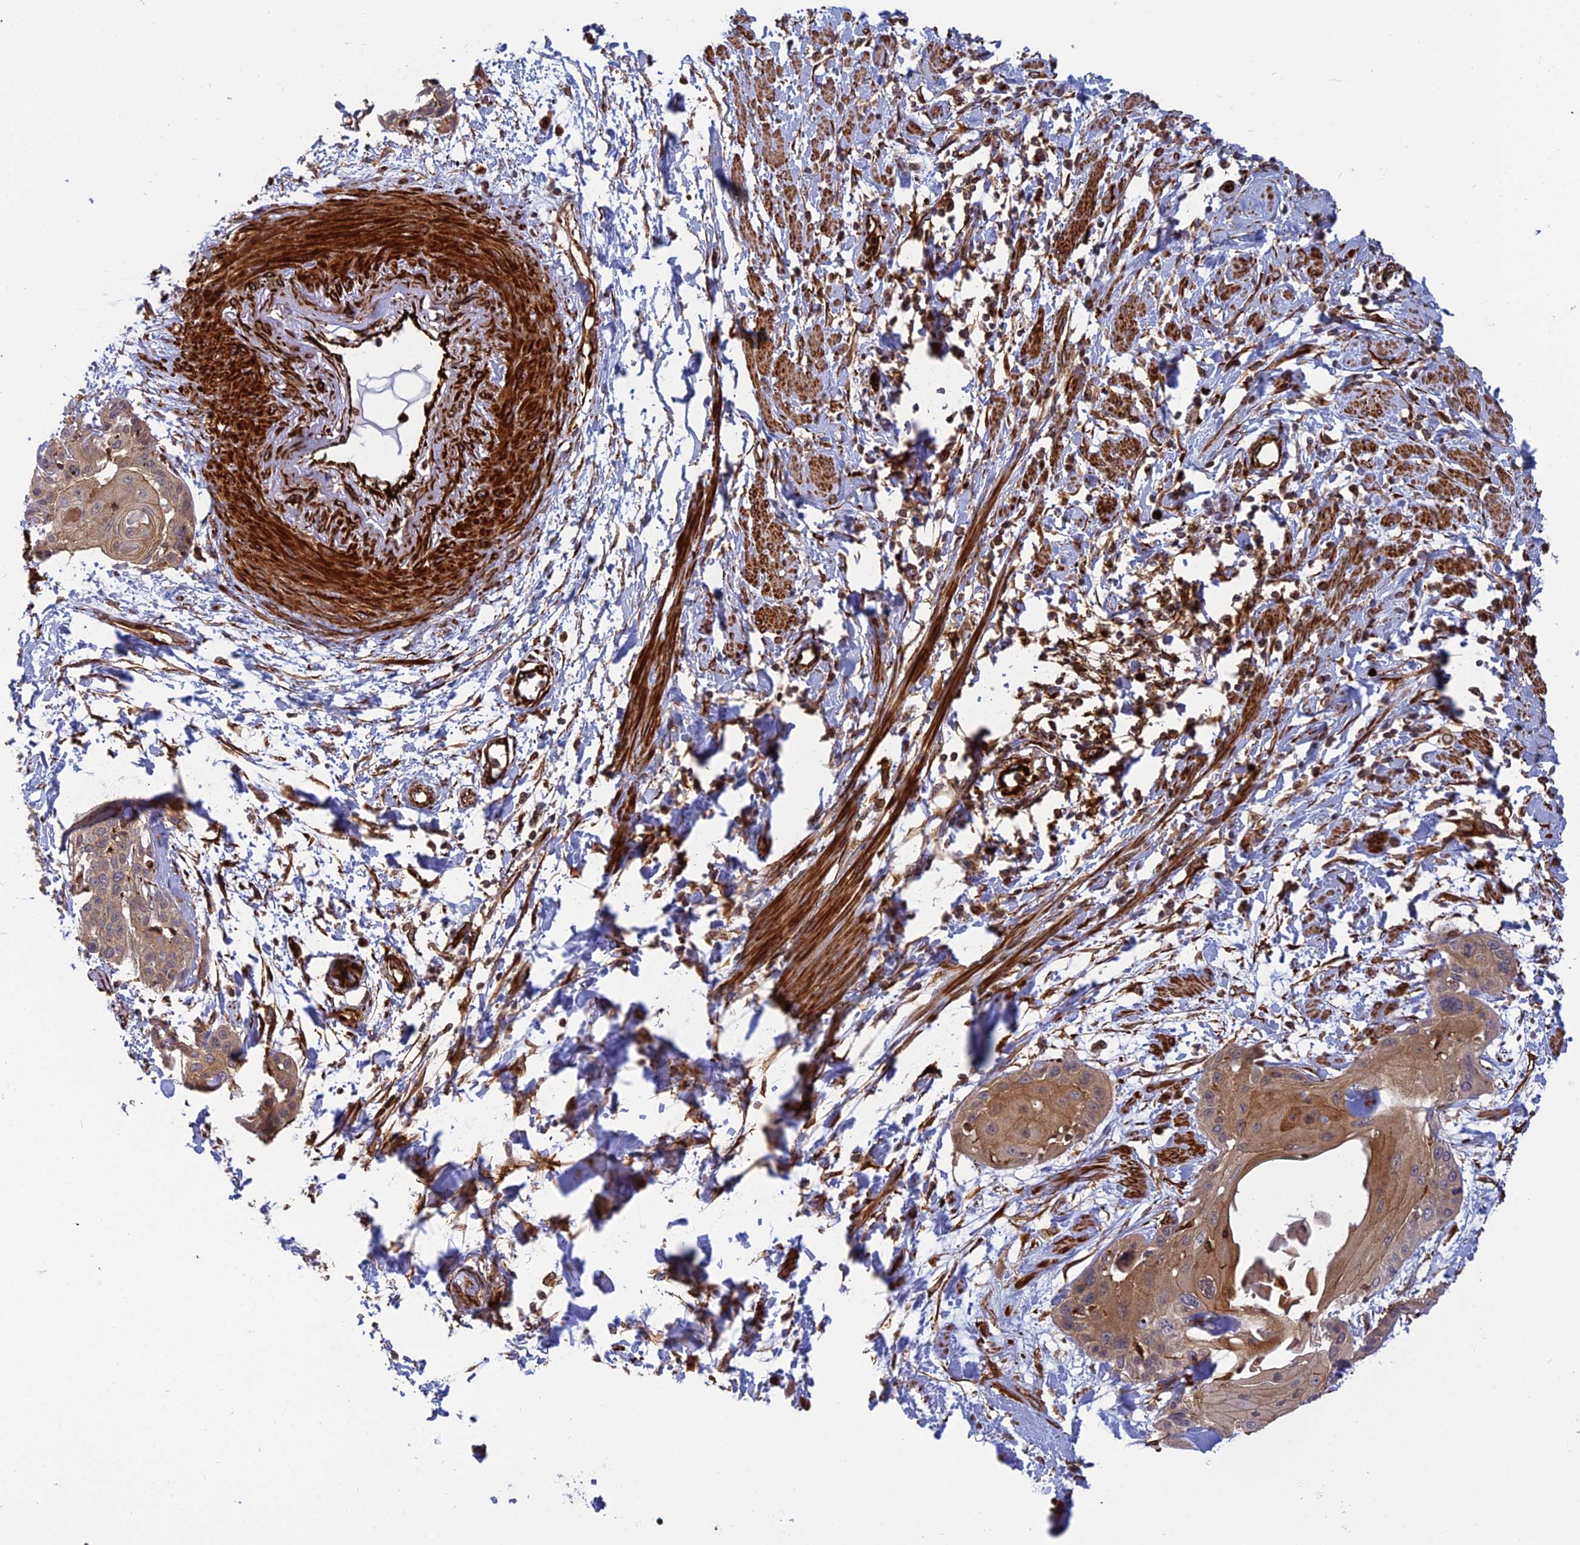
{"staining": {"intensity": "moderate", "quantity": ">75%", "location": "cytoplasmic/membranous"}, "tissue": "cervical cancer", "cell_type": "Tumor cells", "image_type": "cancer", "snomed": [{"axis": "morphology", "description": "Squamous cell carcinoma, NOS"}, {"axis": "topography", "description": "Cervix"}], "caption": "Protein analysis of cervical squamous cell carcinoma tissue exhibits moderate cytoplasmic/membranous positivity in approximately >75% of tumor cells. The protein of interest is shown in brown color, while the nuclei are stained blue.", "gene": "PHLDB3", "patient": {"sex": "female", "age": 57}}